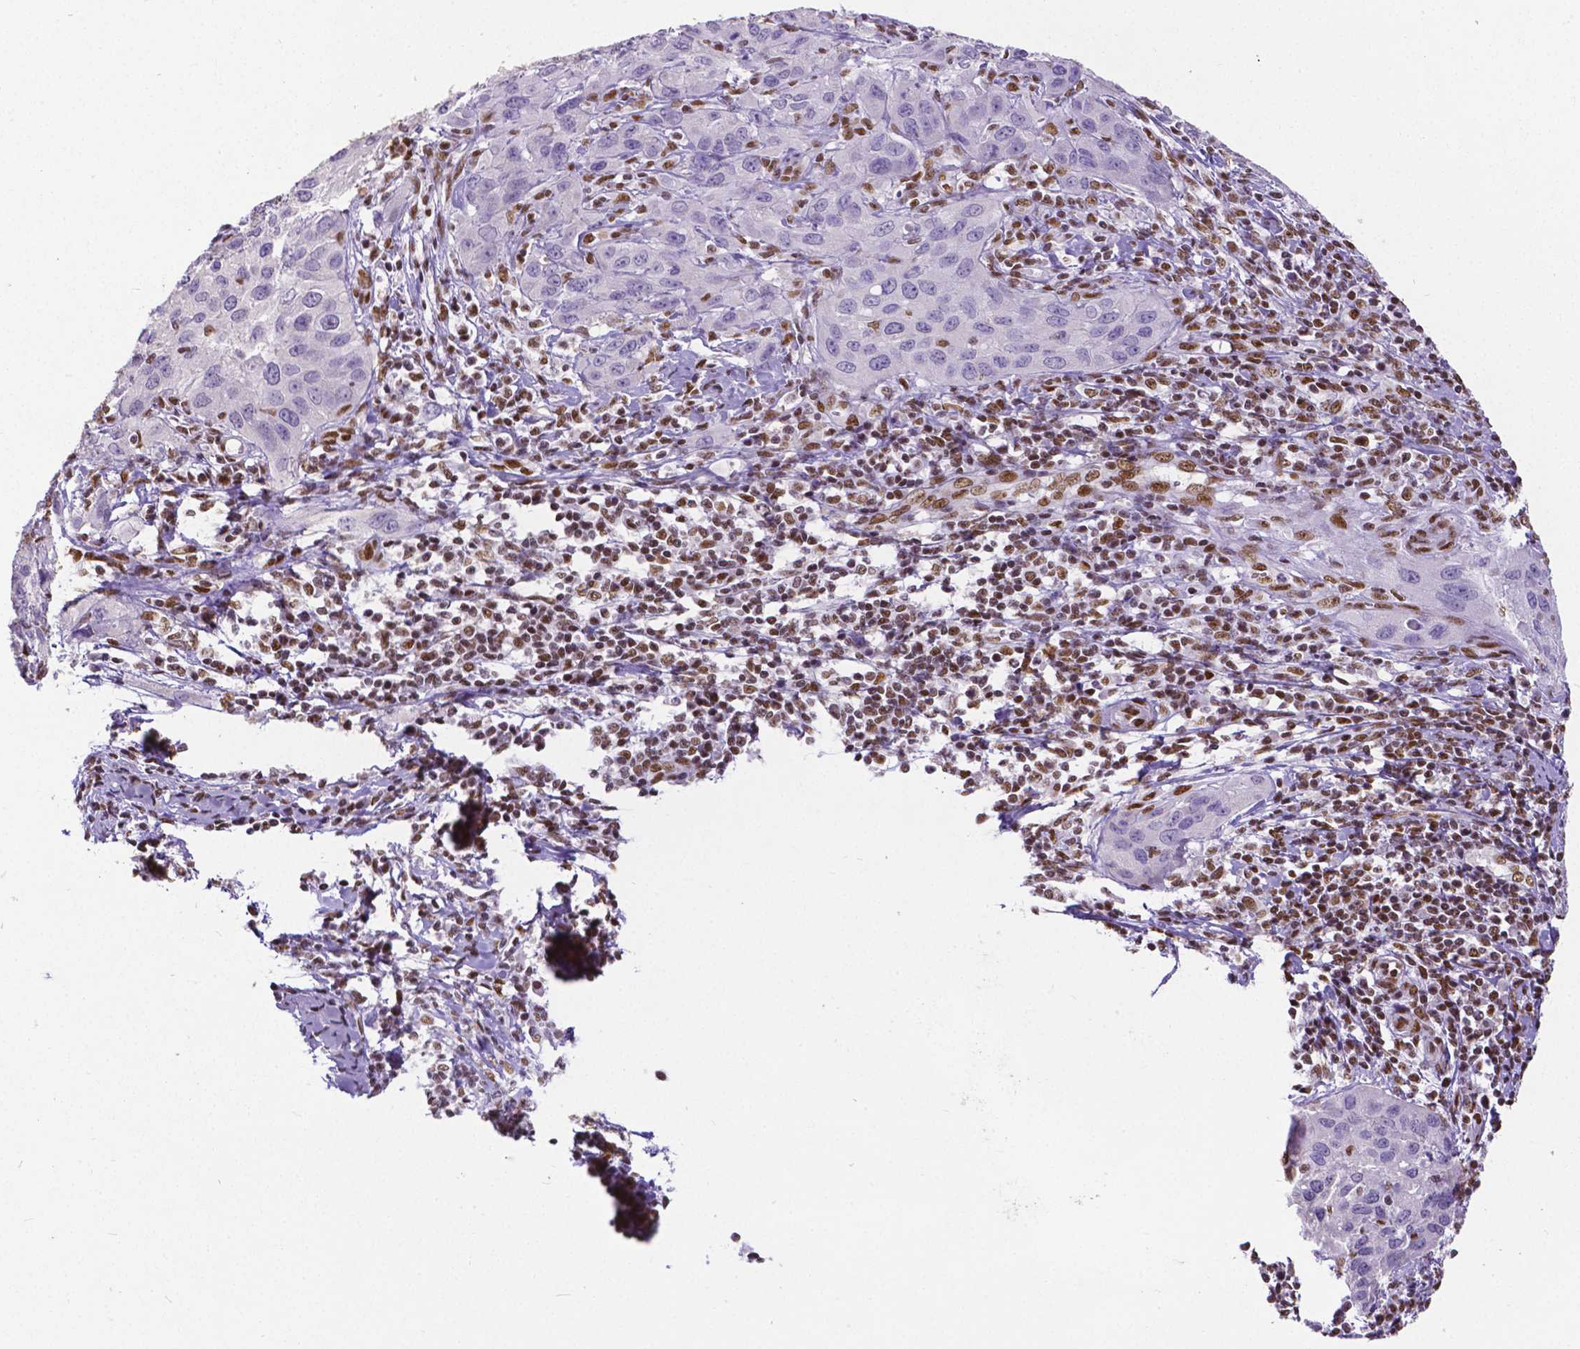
{"staining": {"intensity": "negative", "quantity": "none", "location": "none"}, "tissue": "cervical cancer", "cell_type": "Tumor cells", "image_type": "cancer", "snomed": [{"axis": "morphology", "description": "Normal tissue, NOS"}, {"axis": "morphology", "description": "Squamous cell carcinoma, NOS"}, {"axis": "topography", "description": "Cervix"}], "caption": "Tumor cells are negative for protein expression in human squamous cell carcinoma (cervical).", "gene": "ATRX", "patient": {"sex": "female", "age": 51}}